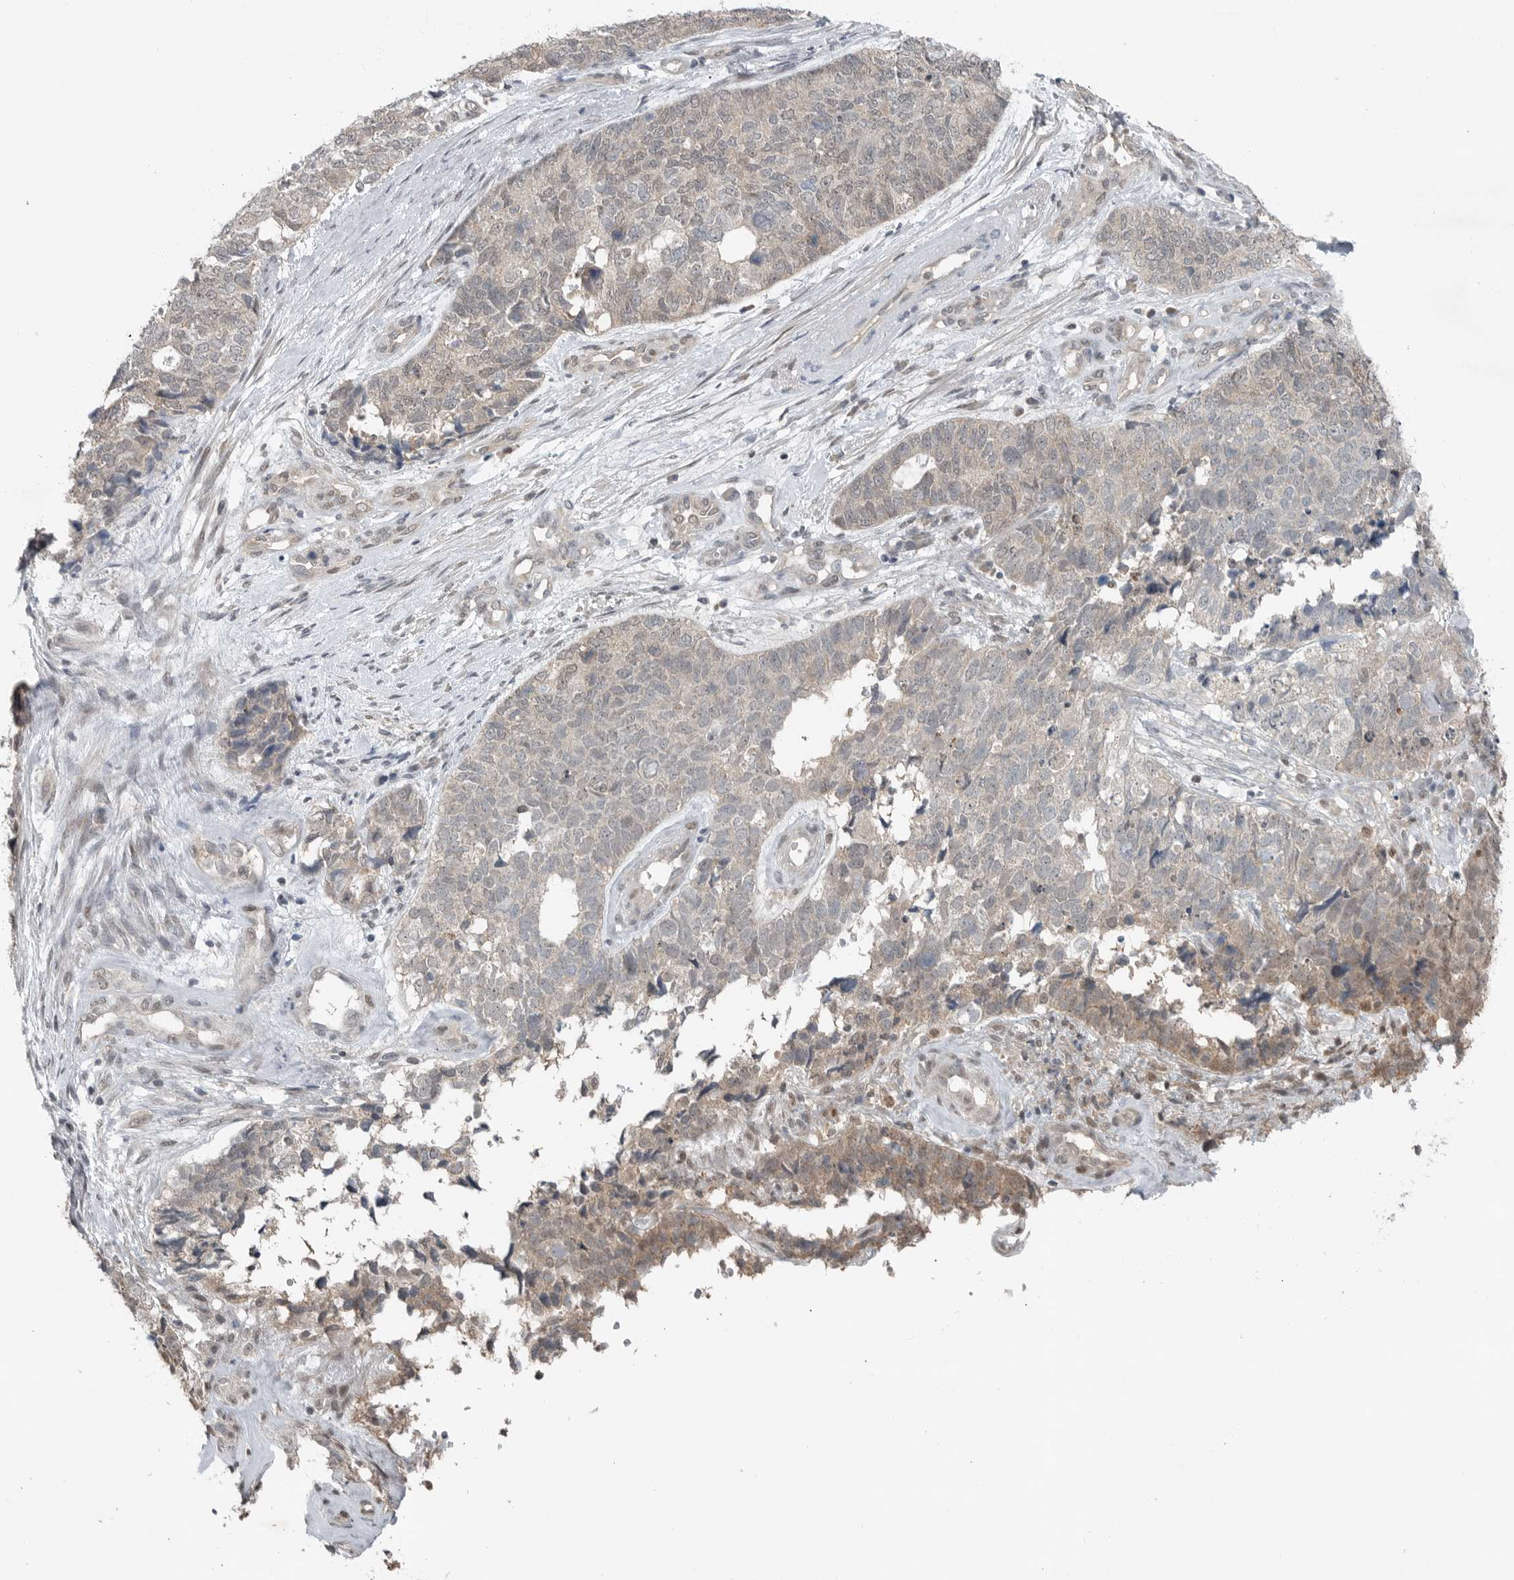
{"staining": {"intensity": "negative", "quantity": "none", "location": "none"}, "tissue": "cervical cancer", "cell_type": "Tumor cells", "image_type": "cancer", "snomed": [{"axis": "morphology", "description": "Squamous cell carcinoma, NOS"}, {"axis": "topography", "description": "Cervix"}], "caption": "High power microscopy micrograph of an IHC image of cervical cancer (squamous cell carcinoma), revealing no significant expression in tumor cells. (Brightfield microscopy of DAB immunohistochemistry (IHC) at high magnification).", "gene": "MFAP3L", "patient": {"sex": "female", "age": 63}}